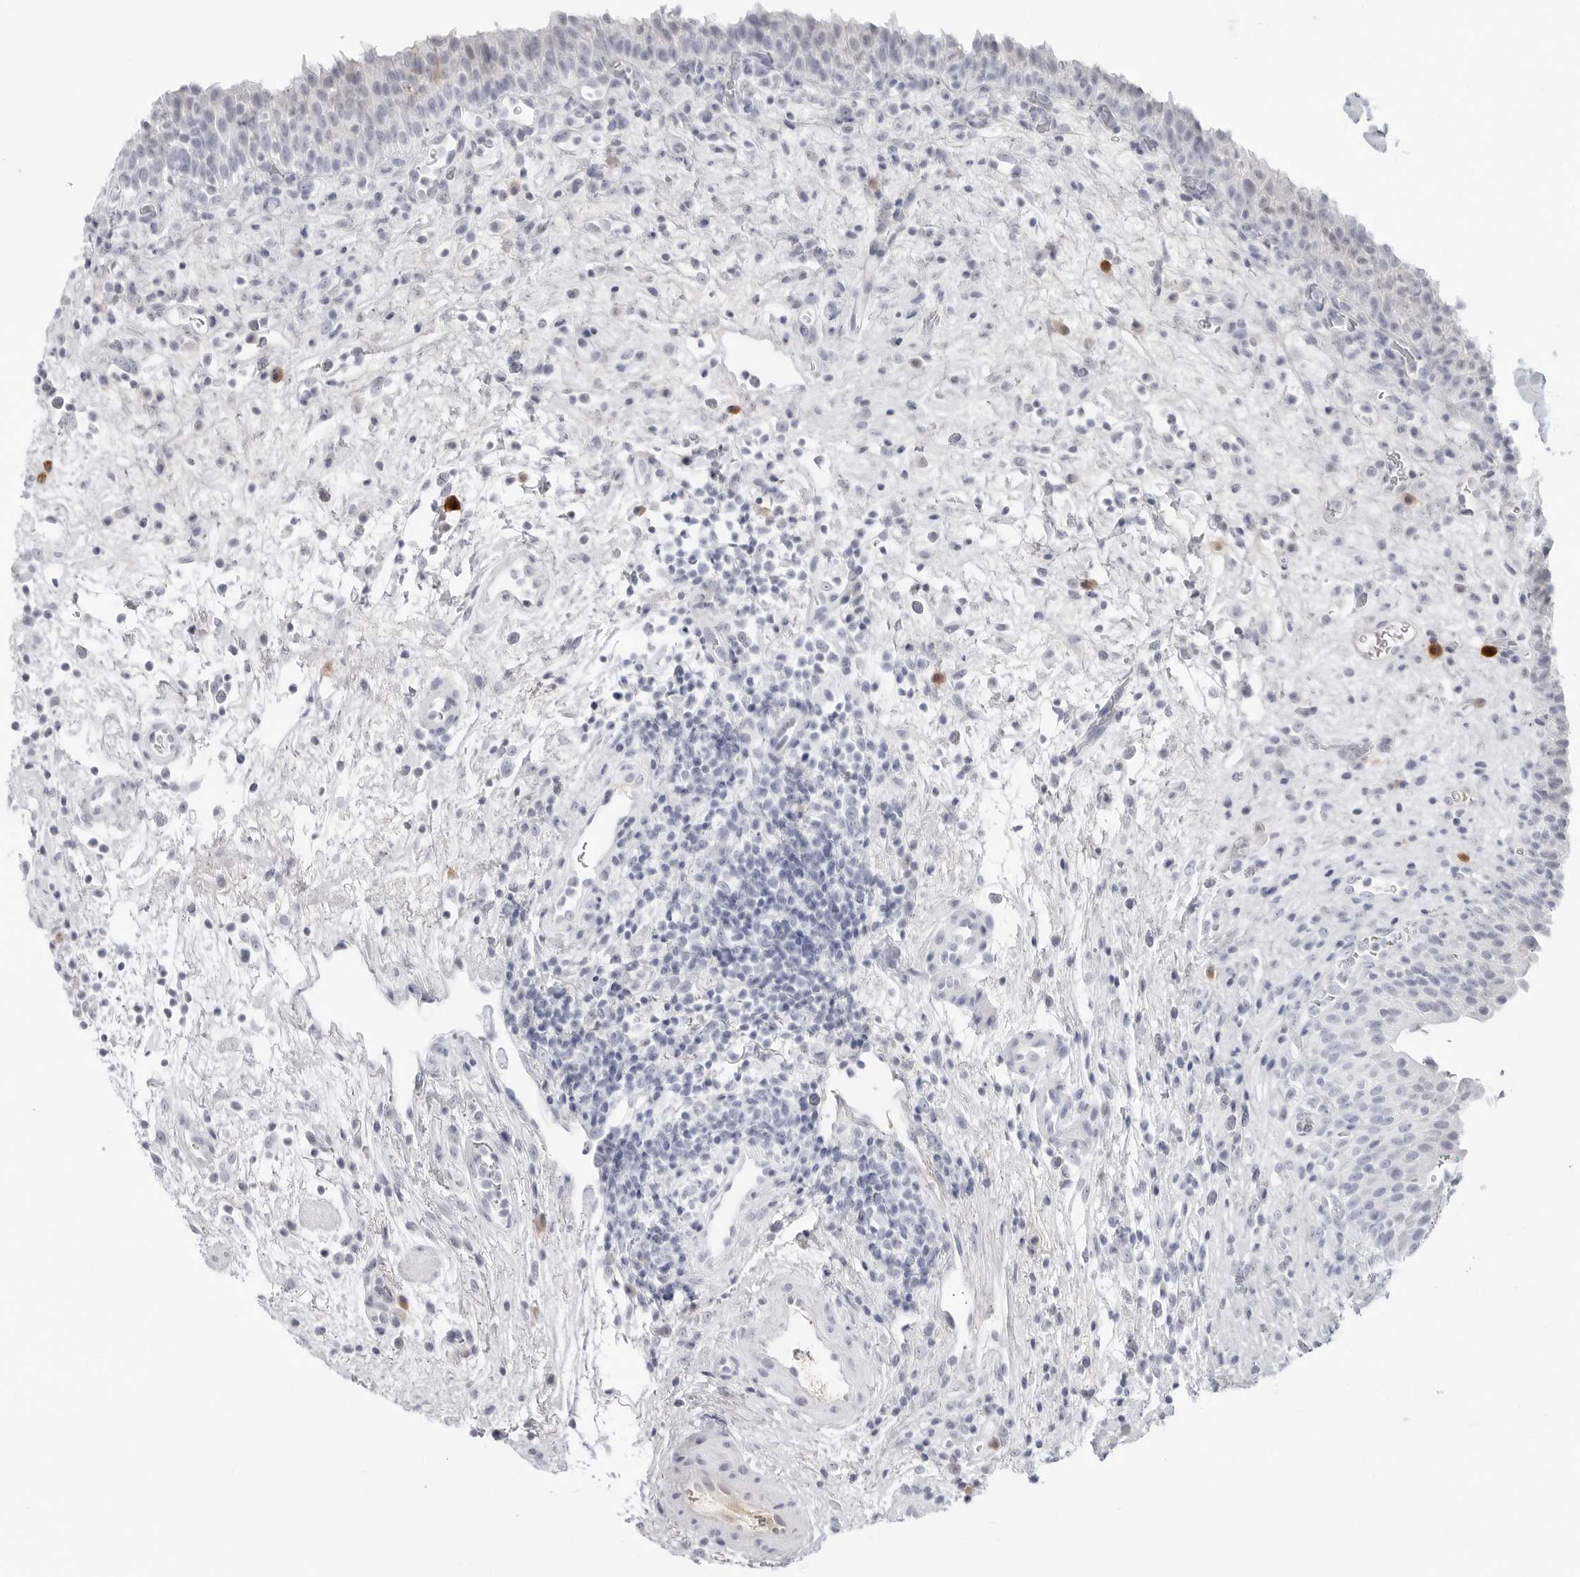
{"staining": {"intensity": "negative", "quantity": "none", "location": "none"}, "tissue": "urinary bladder", "cell_type": "Urothelial cells", "image_type": "normal", "snomed": [{"axis": "morphology", "description": "Normal tissue, NOS"}, {"axis": "morphology", "description": "Inflammation, NOS"}, {"axis": "topography", "description": "Urinary bladder"}], "caption": "A micrograph of human urinary bladder is negative for staining in urothelial cells. (DAB (3,3'-diaminobenzidine) immunohistochemistry visualized using brightfield microscopy, high magnification).", "gene": "AMPD1", "patient": {"sex": "female", "age": 75}}